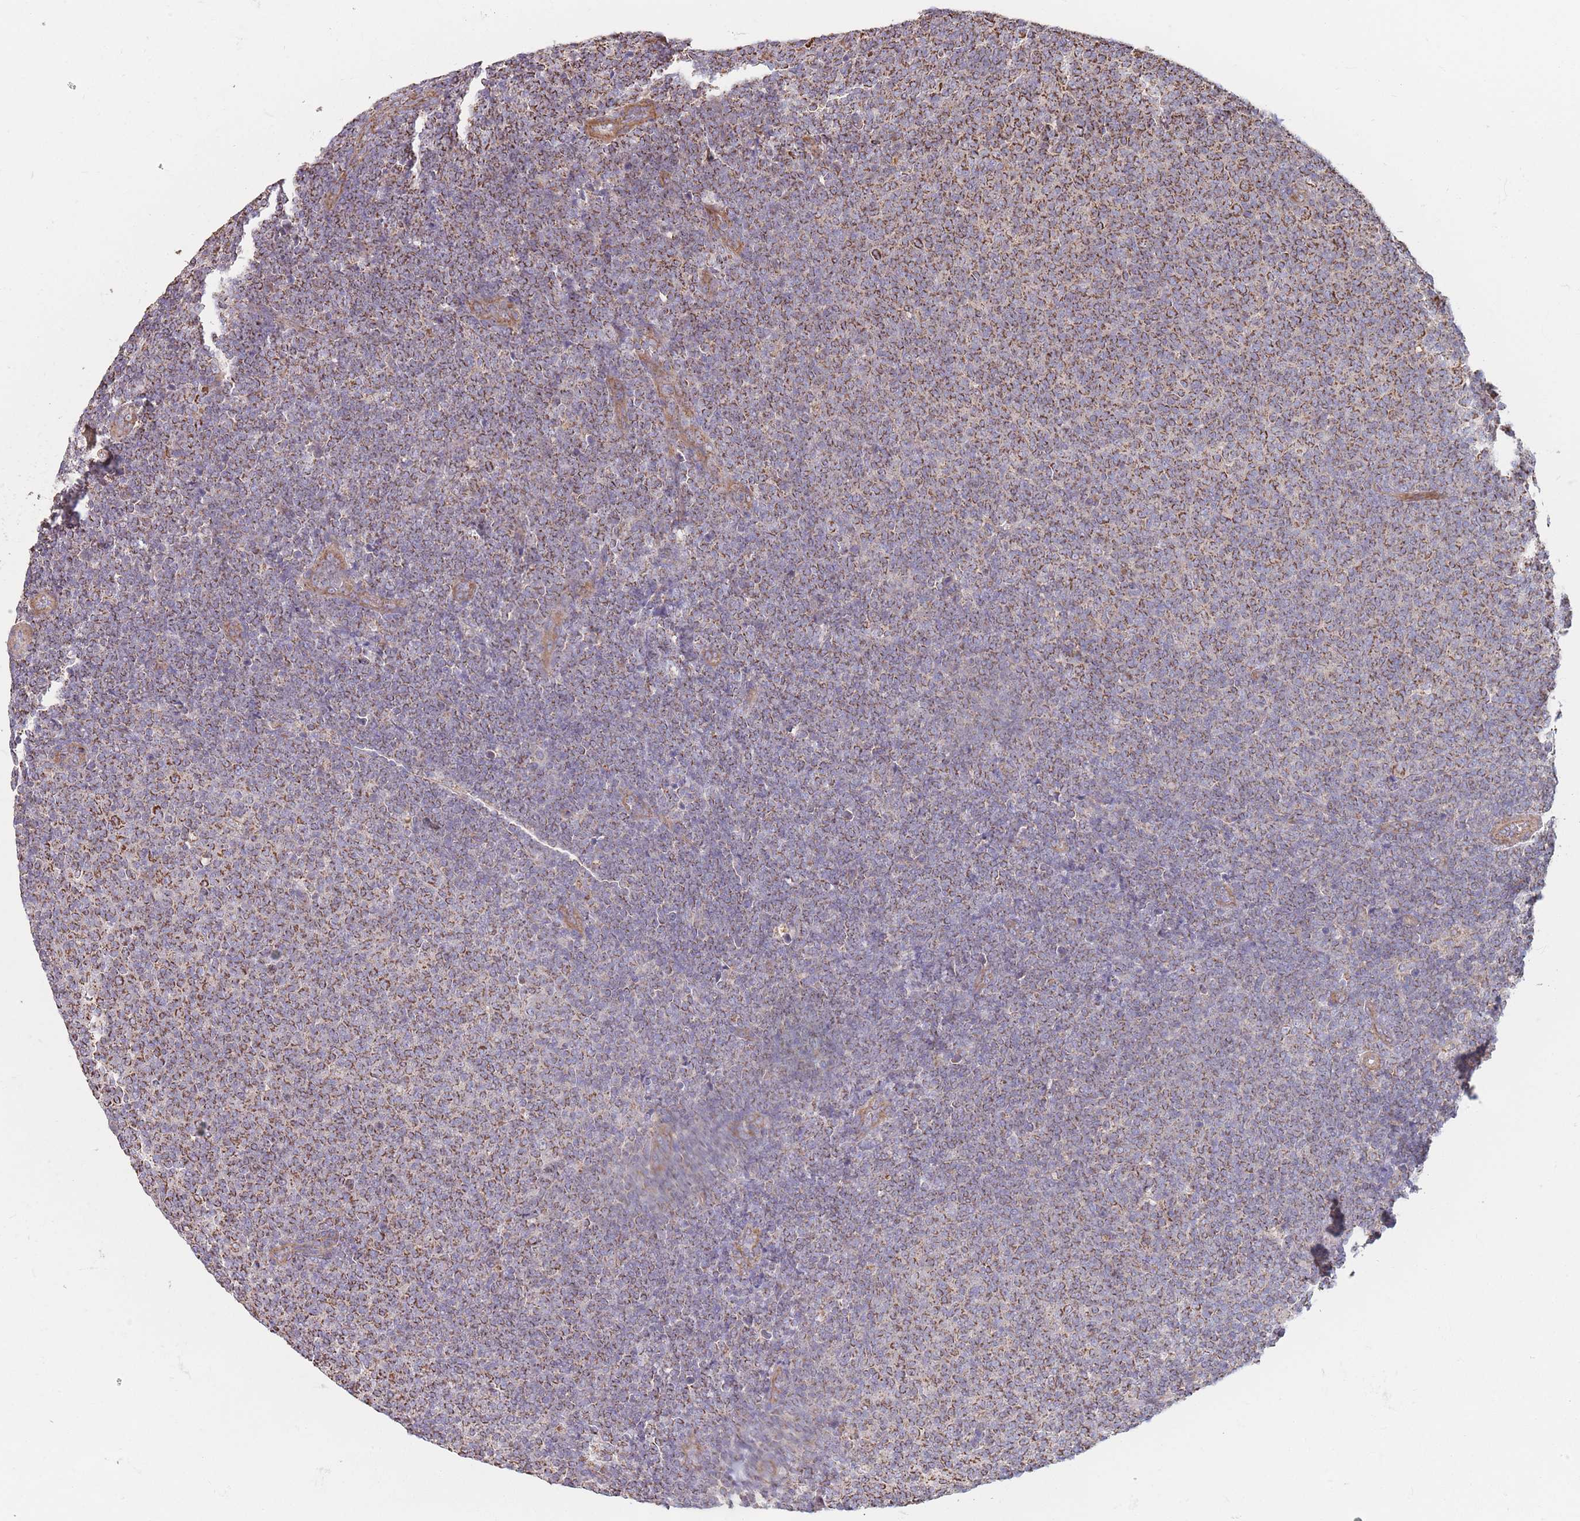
{"staining": {"intensity": "moderate", "quantity": ">75%", "location": "cytoplasmic/membranous"}, "tissue": "lymphoma", "cell_type": "Tumor cells", "image_type": "cancer", "snomed": [{"axis": "morphology", "description": "Malignant lymphoma, non-Hodgkin's type, Low grade"}, {"axis": "topography", "description": "Lymph node"}], "caption": "DAB (3,3'-diaminobenzidine) immunohistochemical staining of human low-grade malignant lymphoma, non-Hodgkin's type reveals moderate cytoplasmic/membranous protein expression in about >75% of tumor cells.", "gene": "KIF16B", "patient": {"sex": "male", "age": 66}}